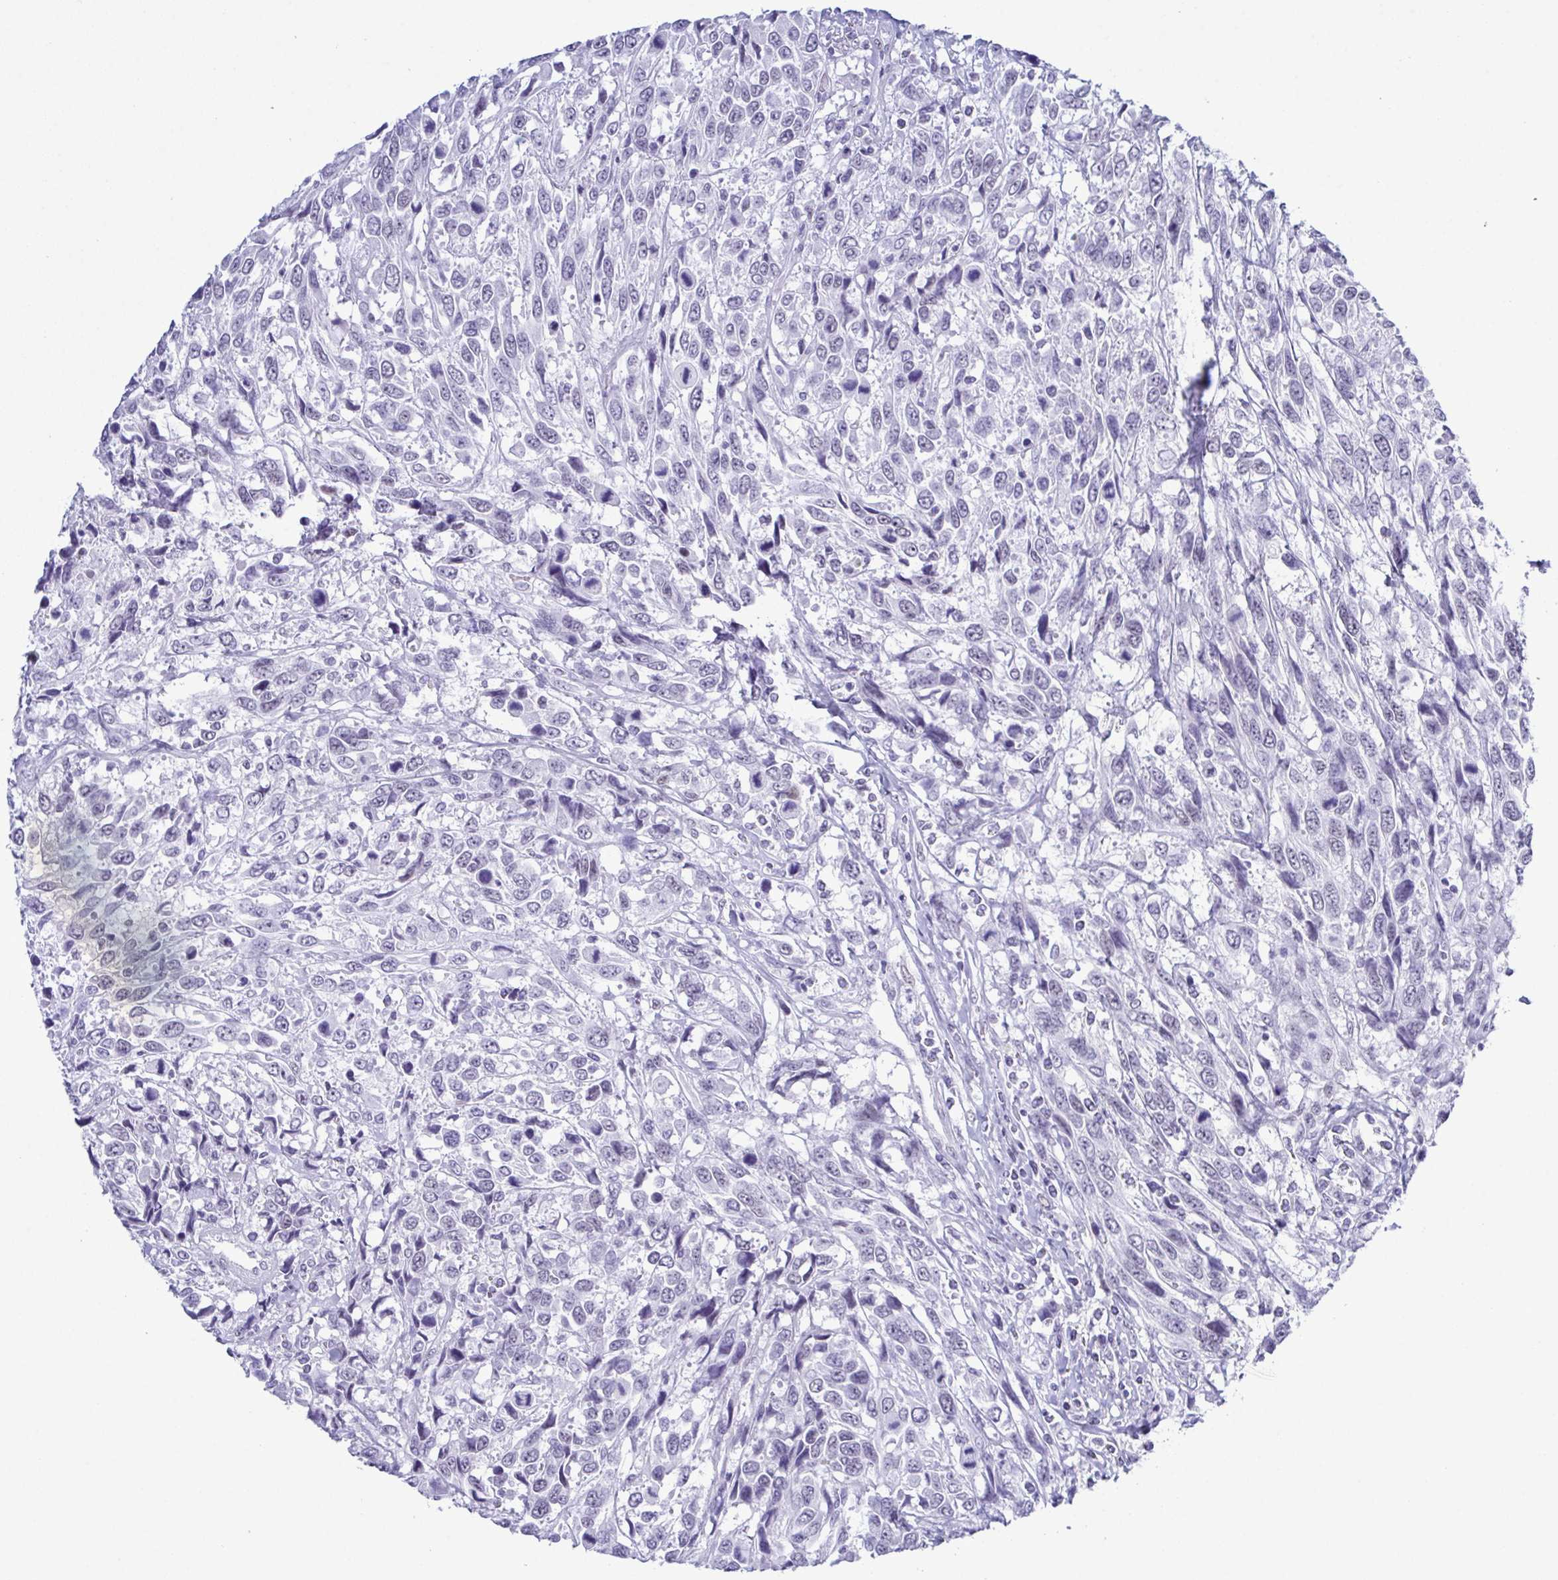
{"staining": {"intensity": "negative", "quantity": "none", "location": "none"}, "tissue": "urothelial cancer", "cell_type": "Tumor cells", "image_type": "cancer", "snomed": [{"axis": "morphology", "description": "Urothelial carcinoma, High grade"}, {"axis": "topography", "description": "Urinary bladder"}], "caption": "High magnification brightfield microscopy of urothelial cancer stained with DAB (brown) and counterstained with hematoxylin (blue): tumor cells show no significant staining. Brightfield microscopy of immunohistochemistry (IHC) stained with DAB (brown) and hematoxylin (blue), captured at high magnification.", "gene": "SUGP2", "patient": {"sex": "female", "age": 70}}